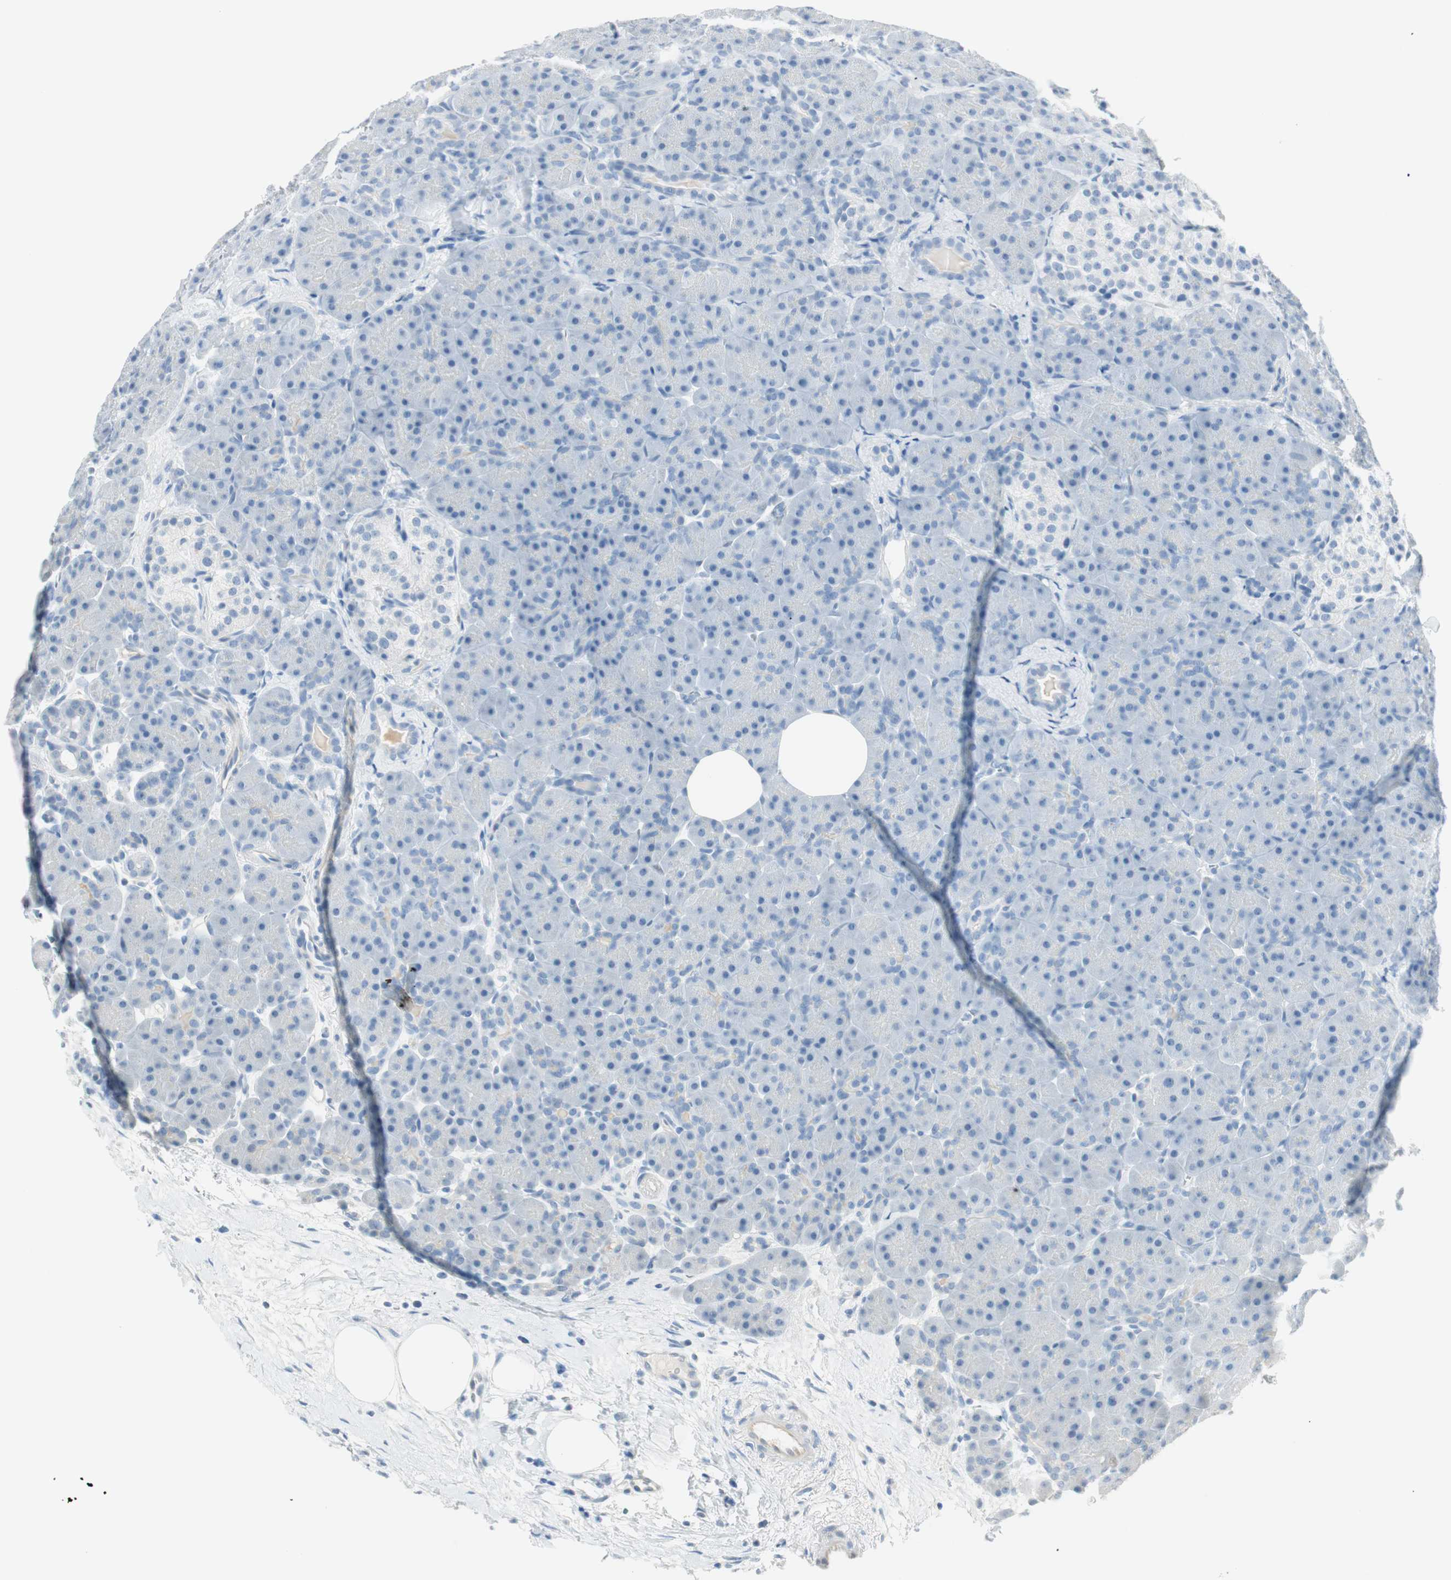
{"staining": {"intensity": "negative", "quantity": "none", "location": "none"}, "tissue": "pancreas", "cell_type": "Exocrine glandular cells", "image_type": "normal", "snomed": [{"axis": "morphology", "description": "Normal tissue, NOS"}, {"axis": "topography", "description": "Pancreas"}], "caption": "IHC of normal pancreas displays no expression in exocrine glandular cells.", "gene": "MLLT10", "patient": {"sex": "male", "age": 66}}